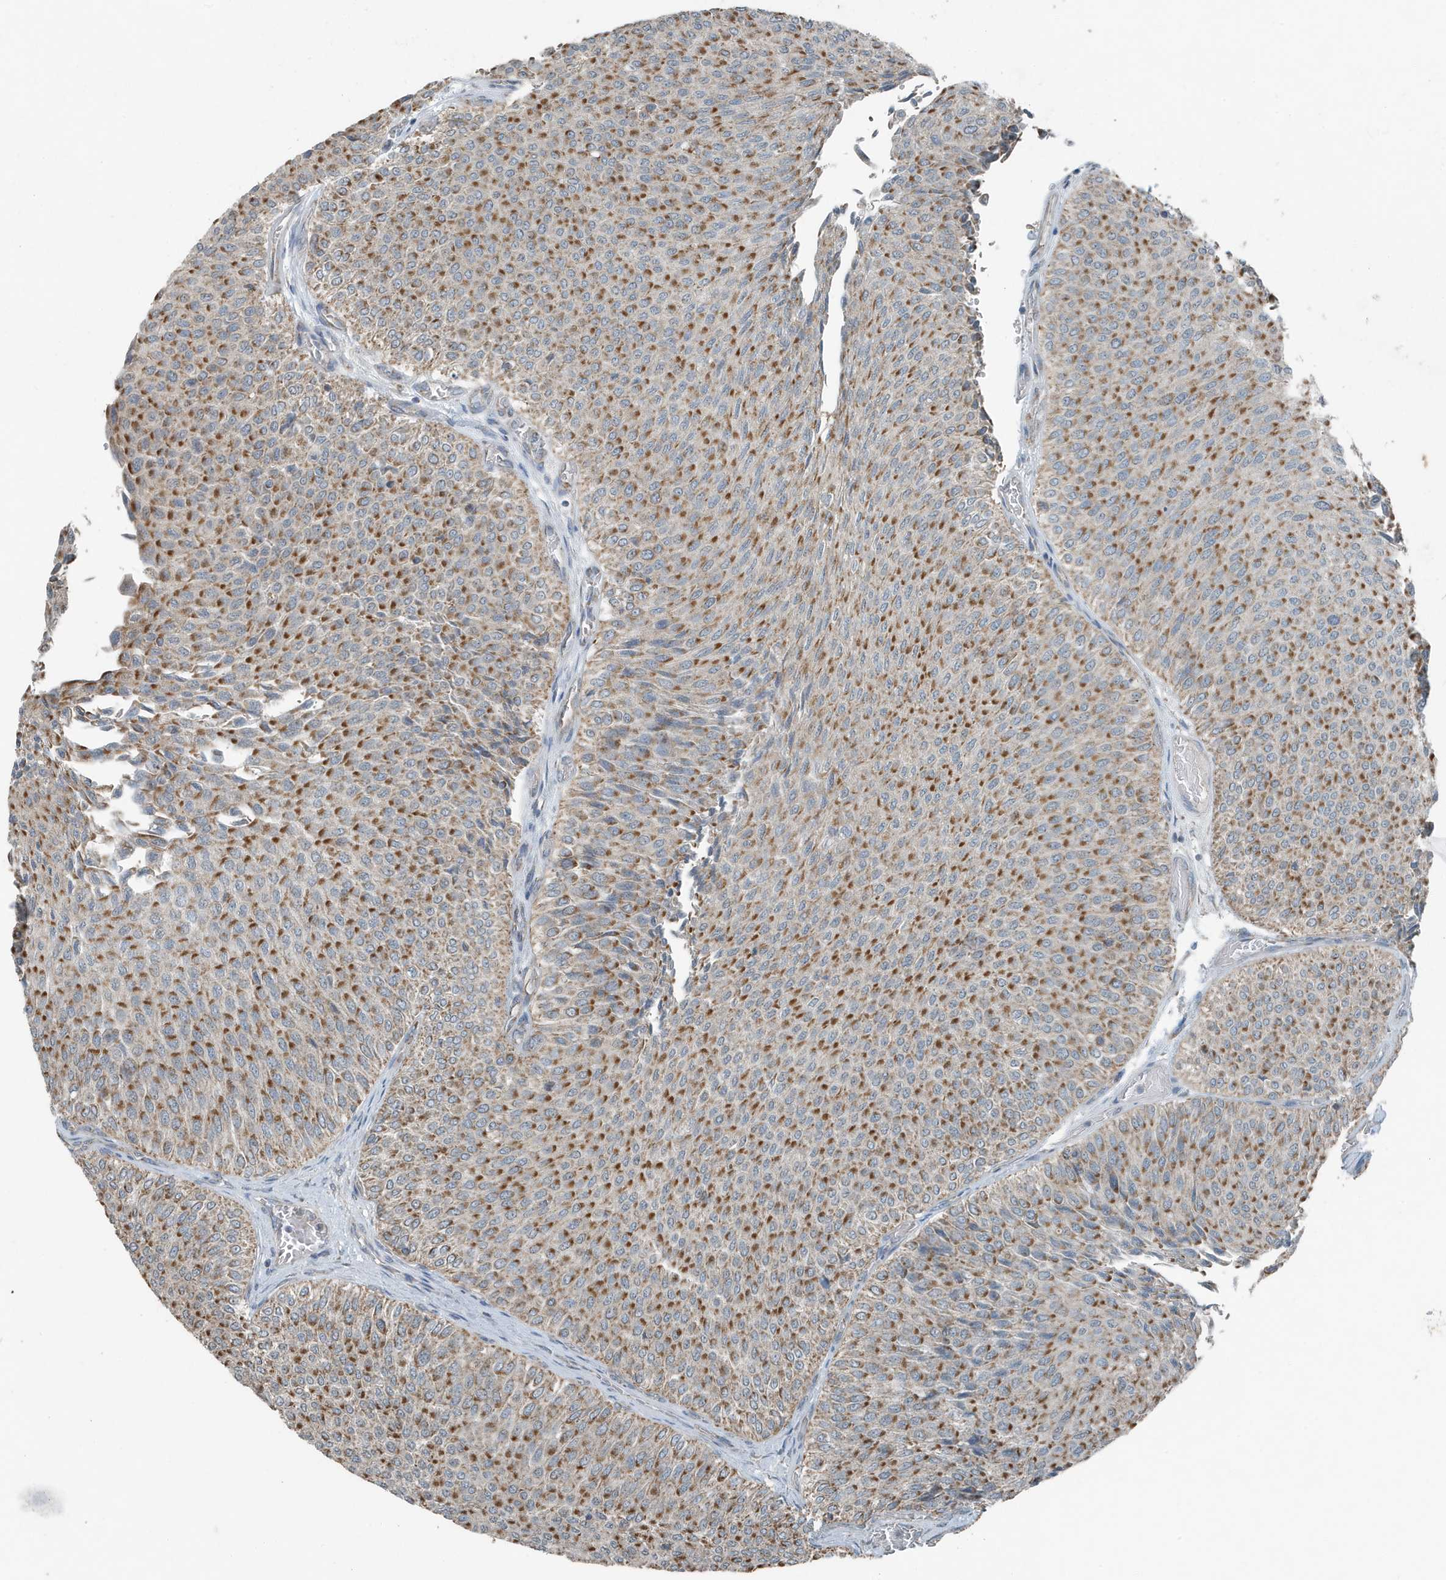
{"staining": {"intensity": "moderate", "quantity": ">75%", "location": "cytoplasmic/membranous"}, "tissue": "urothelial cancer", "cell_type": "Tumor cells", "image_type": "cancer", "snomed": [{"axis": "morphology", "description": "Urothelial carcinoma, Low grade"}, {"axis": "topography", "description": "Urinary bladder"}], "caption": "Urothelial cancer stained with a brown dye shows moderate cytoplasmic/membranous positive staining in approximately >75% of tumor cells.", "gene": "MT-CYB", "patient": {"sex": "male", "age": 78}}